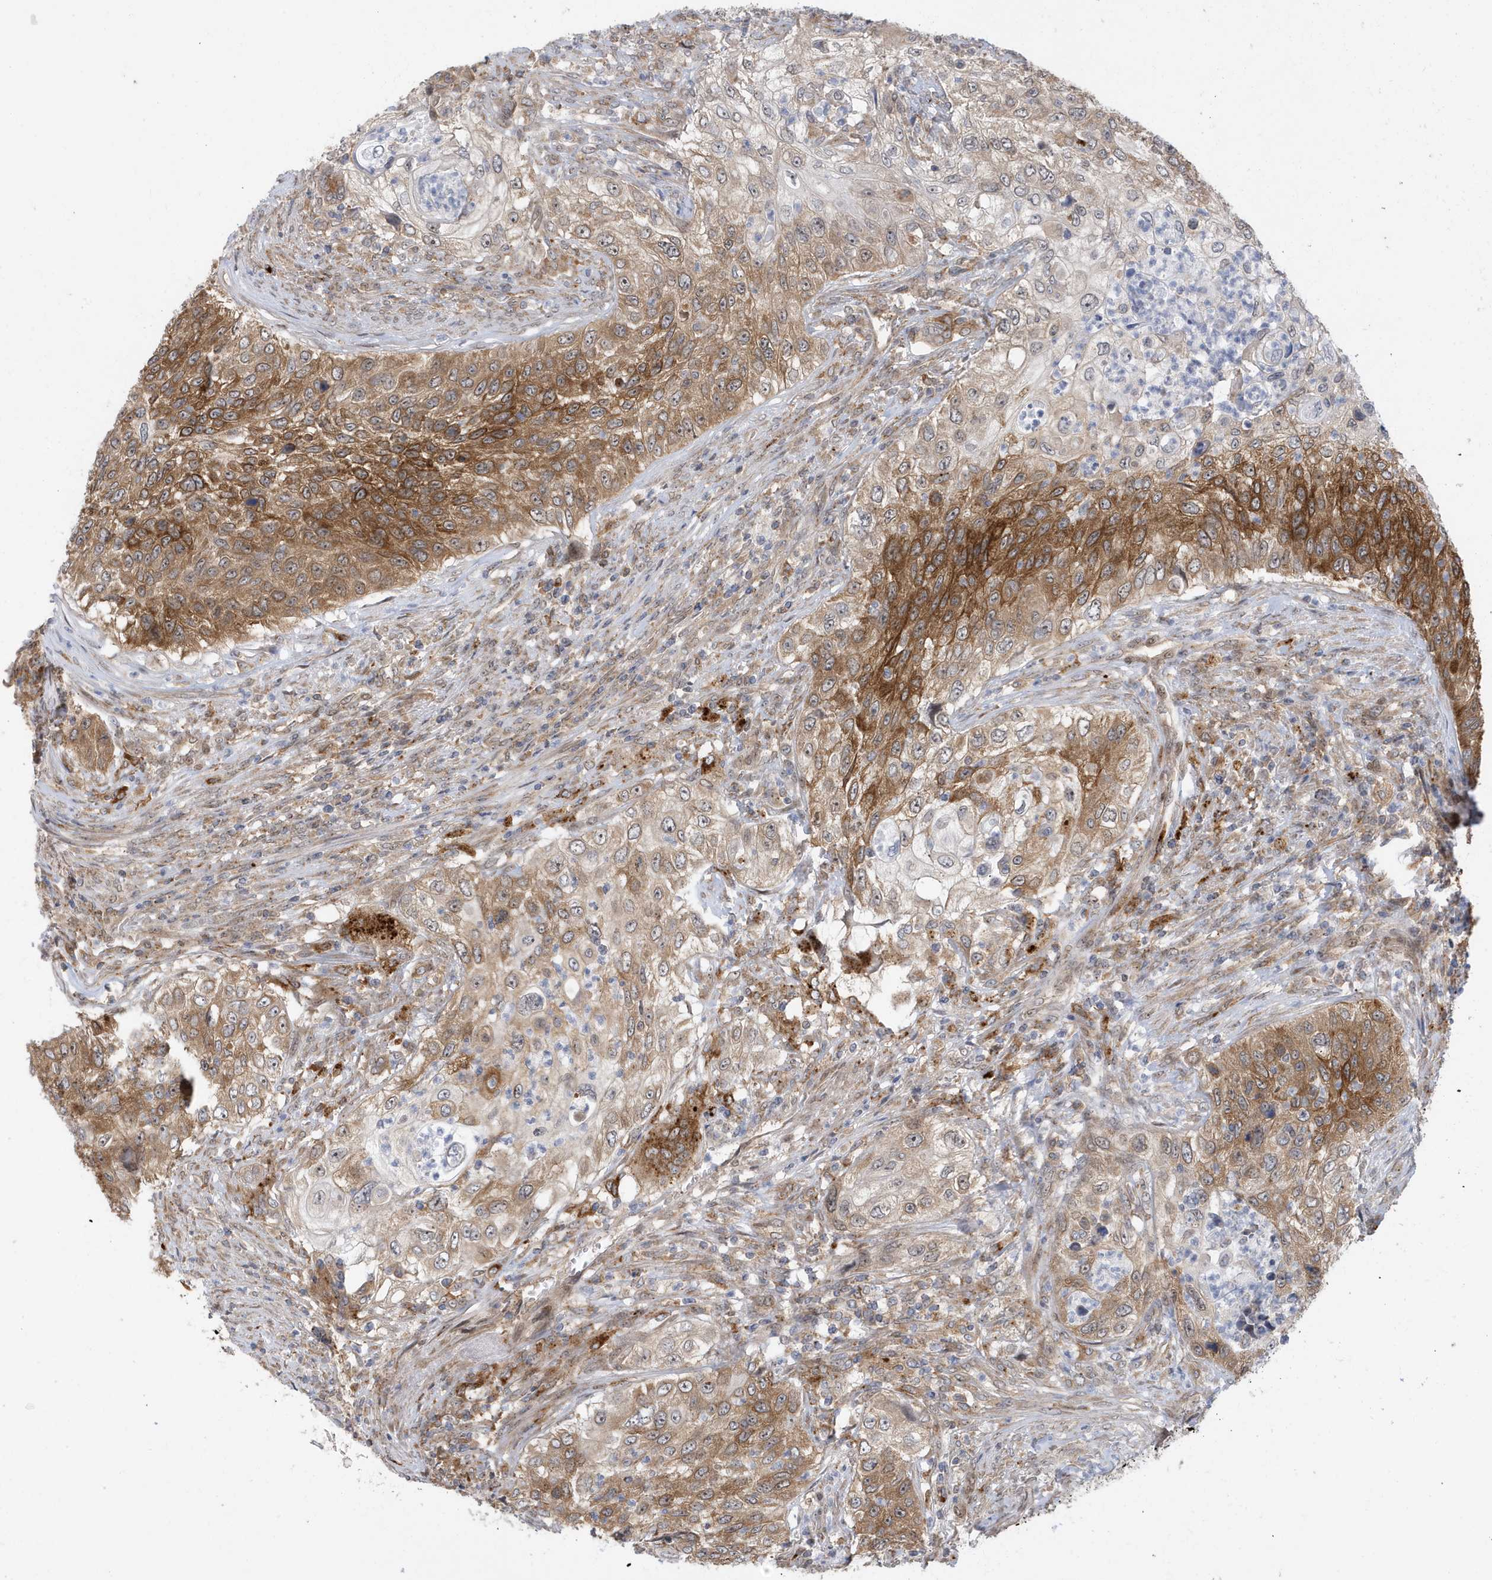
{"staining": {"intensity": "strong", "quantity": "25%-75%", "location": "cytoplasmic/membranous"}, "tissue": "urothelial cancer", "cell_type": "Tumor cells", "image_type": "cancer", "snomed": [{"axis": "morphology", "description": "Urothelial carcinoma, High grade"}, {"axis": "topography", "description": "Urinary bladder"}], "caption": "A high amount of strong cytoplasmic/membranous staining is present in about 25%-75% of tumor cells in urothelial cancer tissue.", "gene": "ZNF507", "patient": {"sex": "female", "age": 60}}